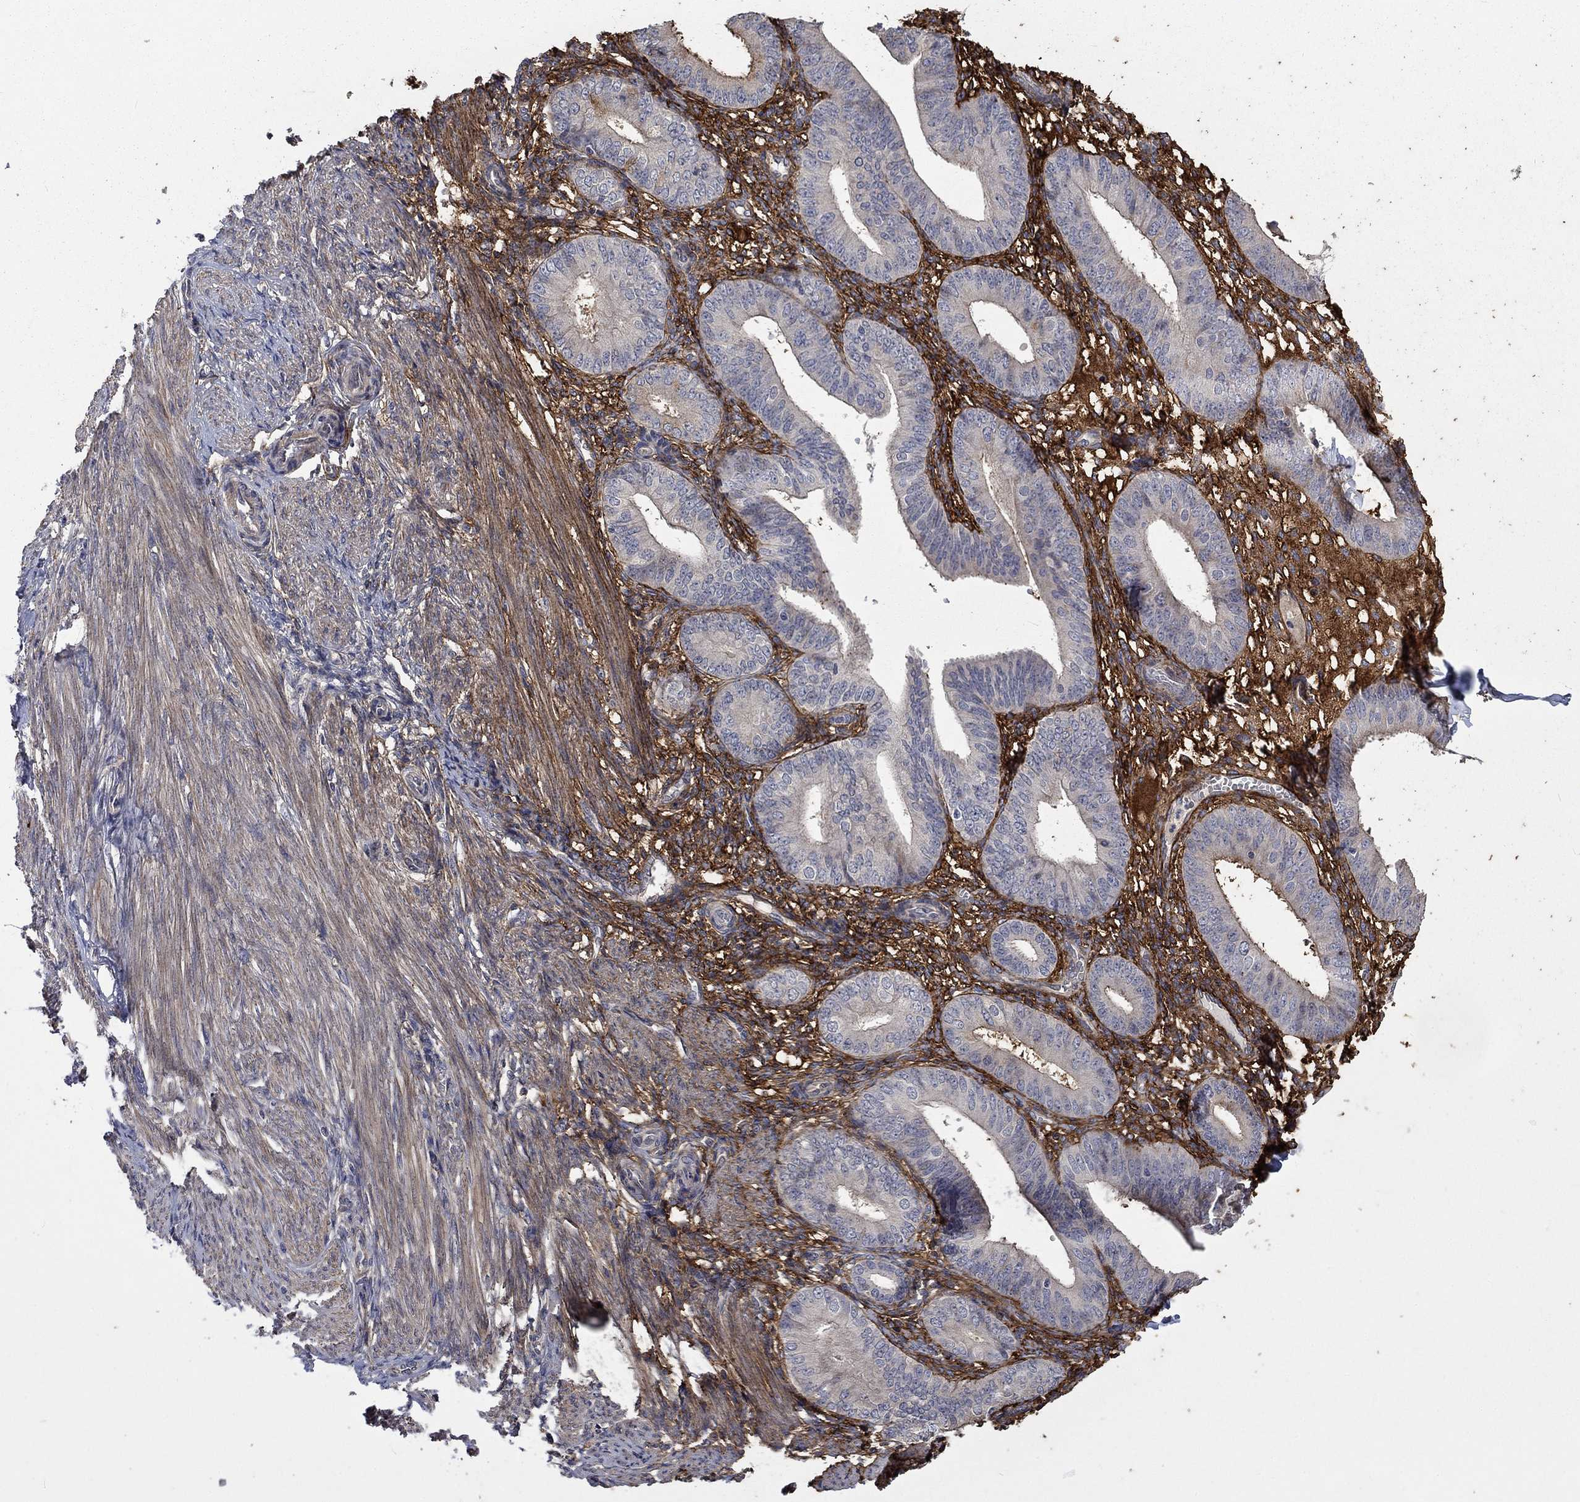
{"staining": {"intensity": "negative", "quantity": "none", "location": "none"}, "tissue": "endometrium", "cell_type": "Cells in endometrial stroma", "image_type": "normal", "snomed": [{"axis": "morphology", "description": "Normal tissue, NOS"}, {"axis": "topography", "description": "Endometrium"}], "caption": "Human endometrium stained for a protein using IHC shows no staining in cells in endometrial stroma.", "gene": "VCAN", "patient": {"sex": "female", "age": 39}}